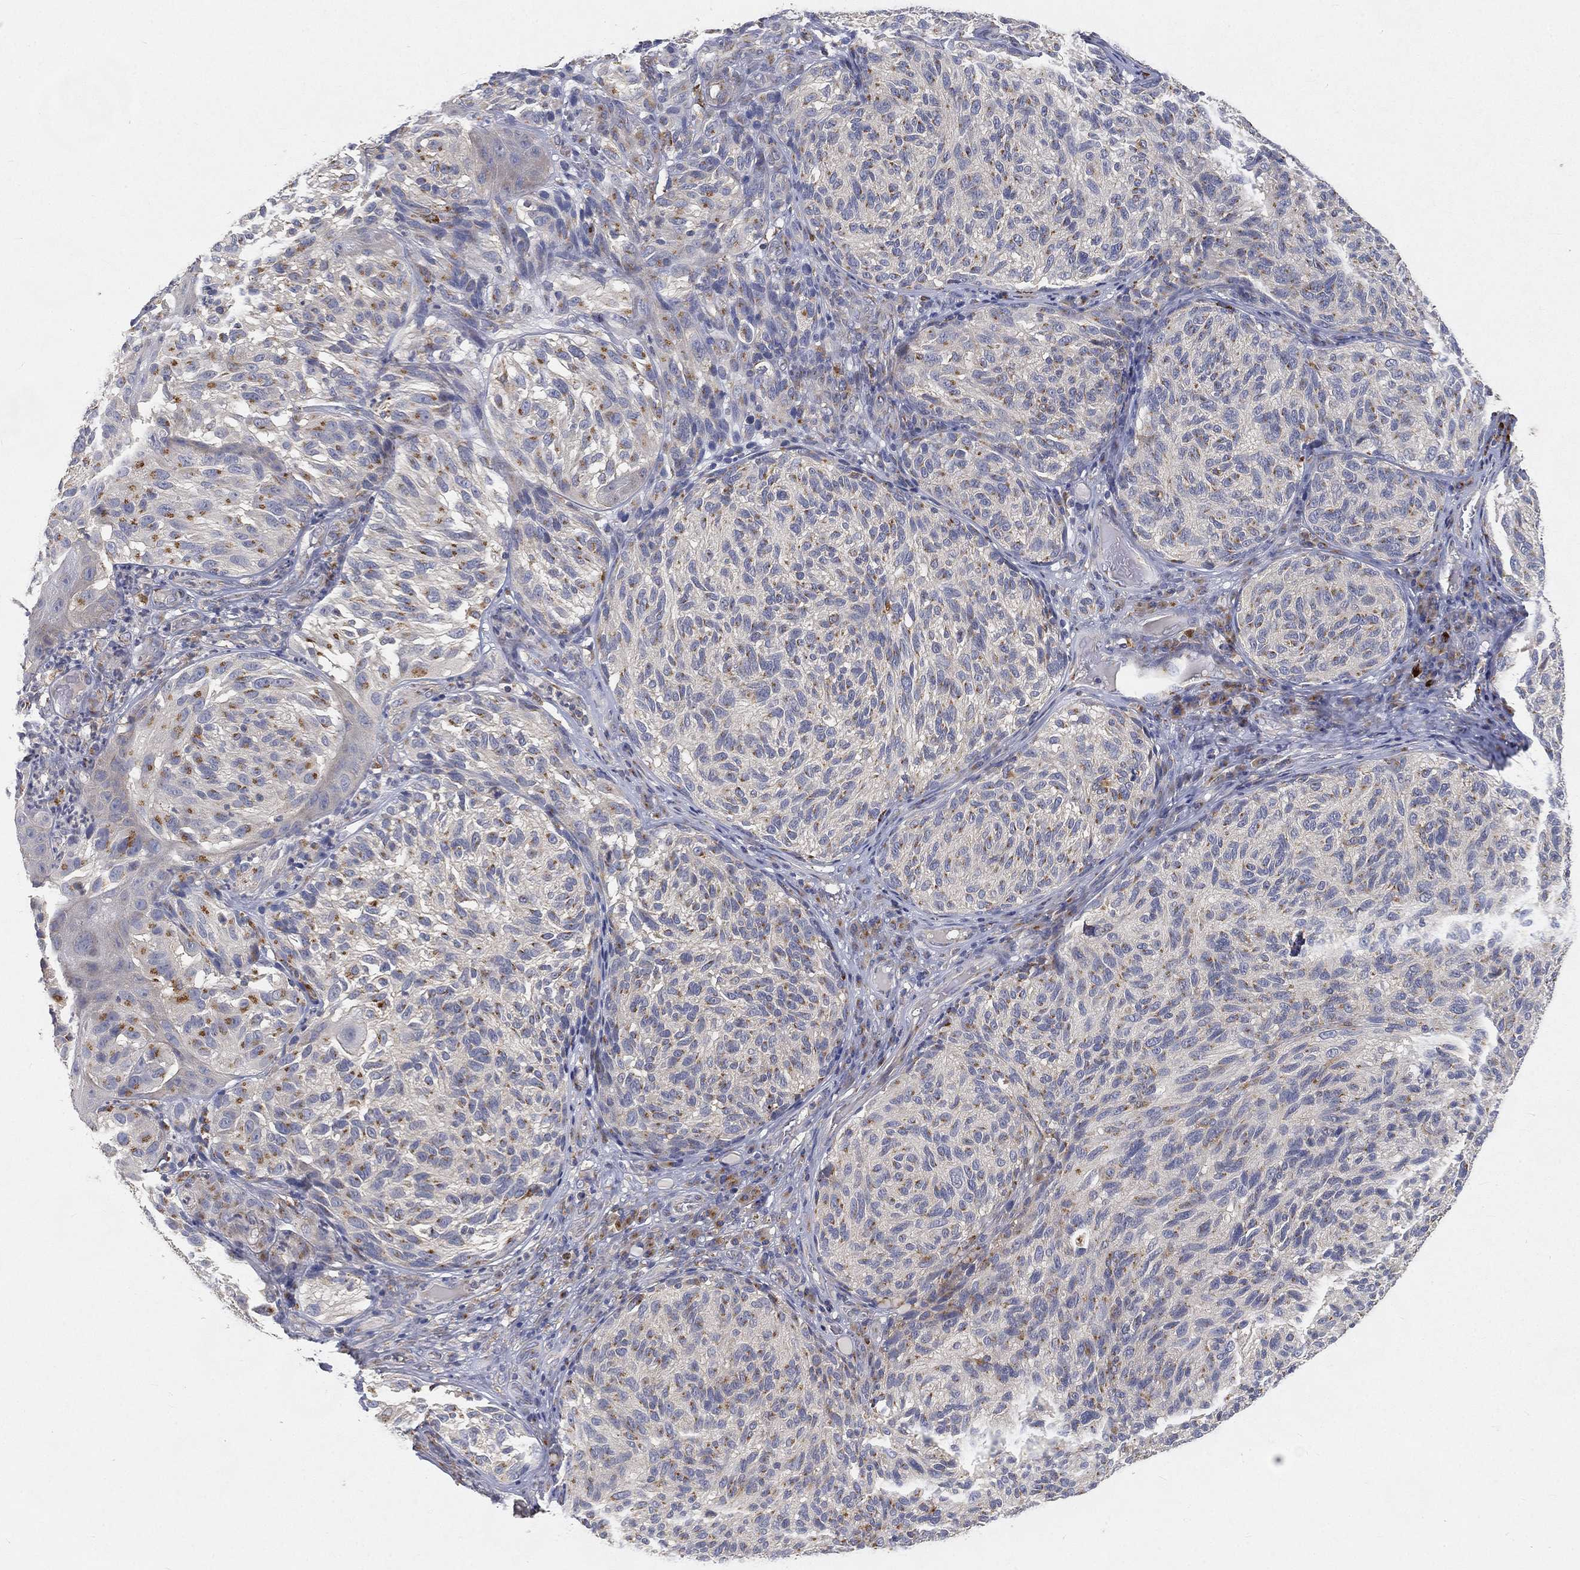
{"staining": {"intensity": "moderate", "quantity": "25%-75%", "location": "cytoplasmic/membranous"}, "tissue": "melanoma", "cell_type": "Tumor cells", "image_type": "cancer", "snomed": [{"axis": "morphology", "description": "Malignant melanoma, NOS"}, {"axis": "topography", "description": "Skin"}], "caption": "Immunohistochemical staining of melanoma reveals medium levels of moderate cytoplasmic/membranous positivity in approximately 25%-75% of tumor cells.", "gene": "CTSL", "patient": {"sex": "female", "age": 73}}